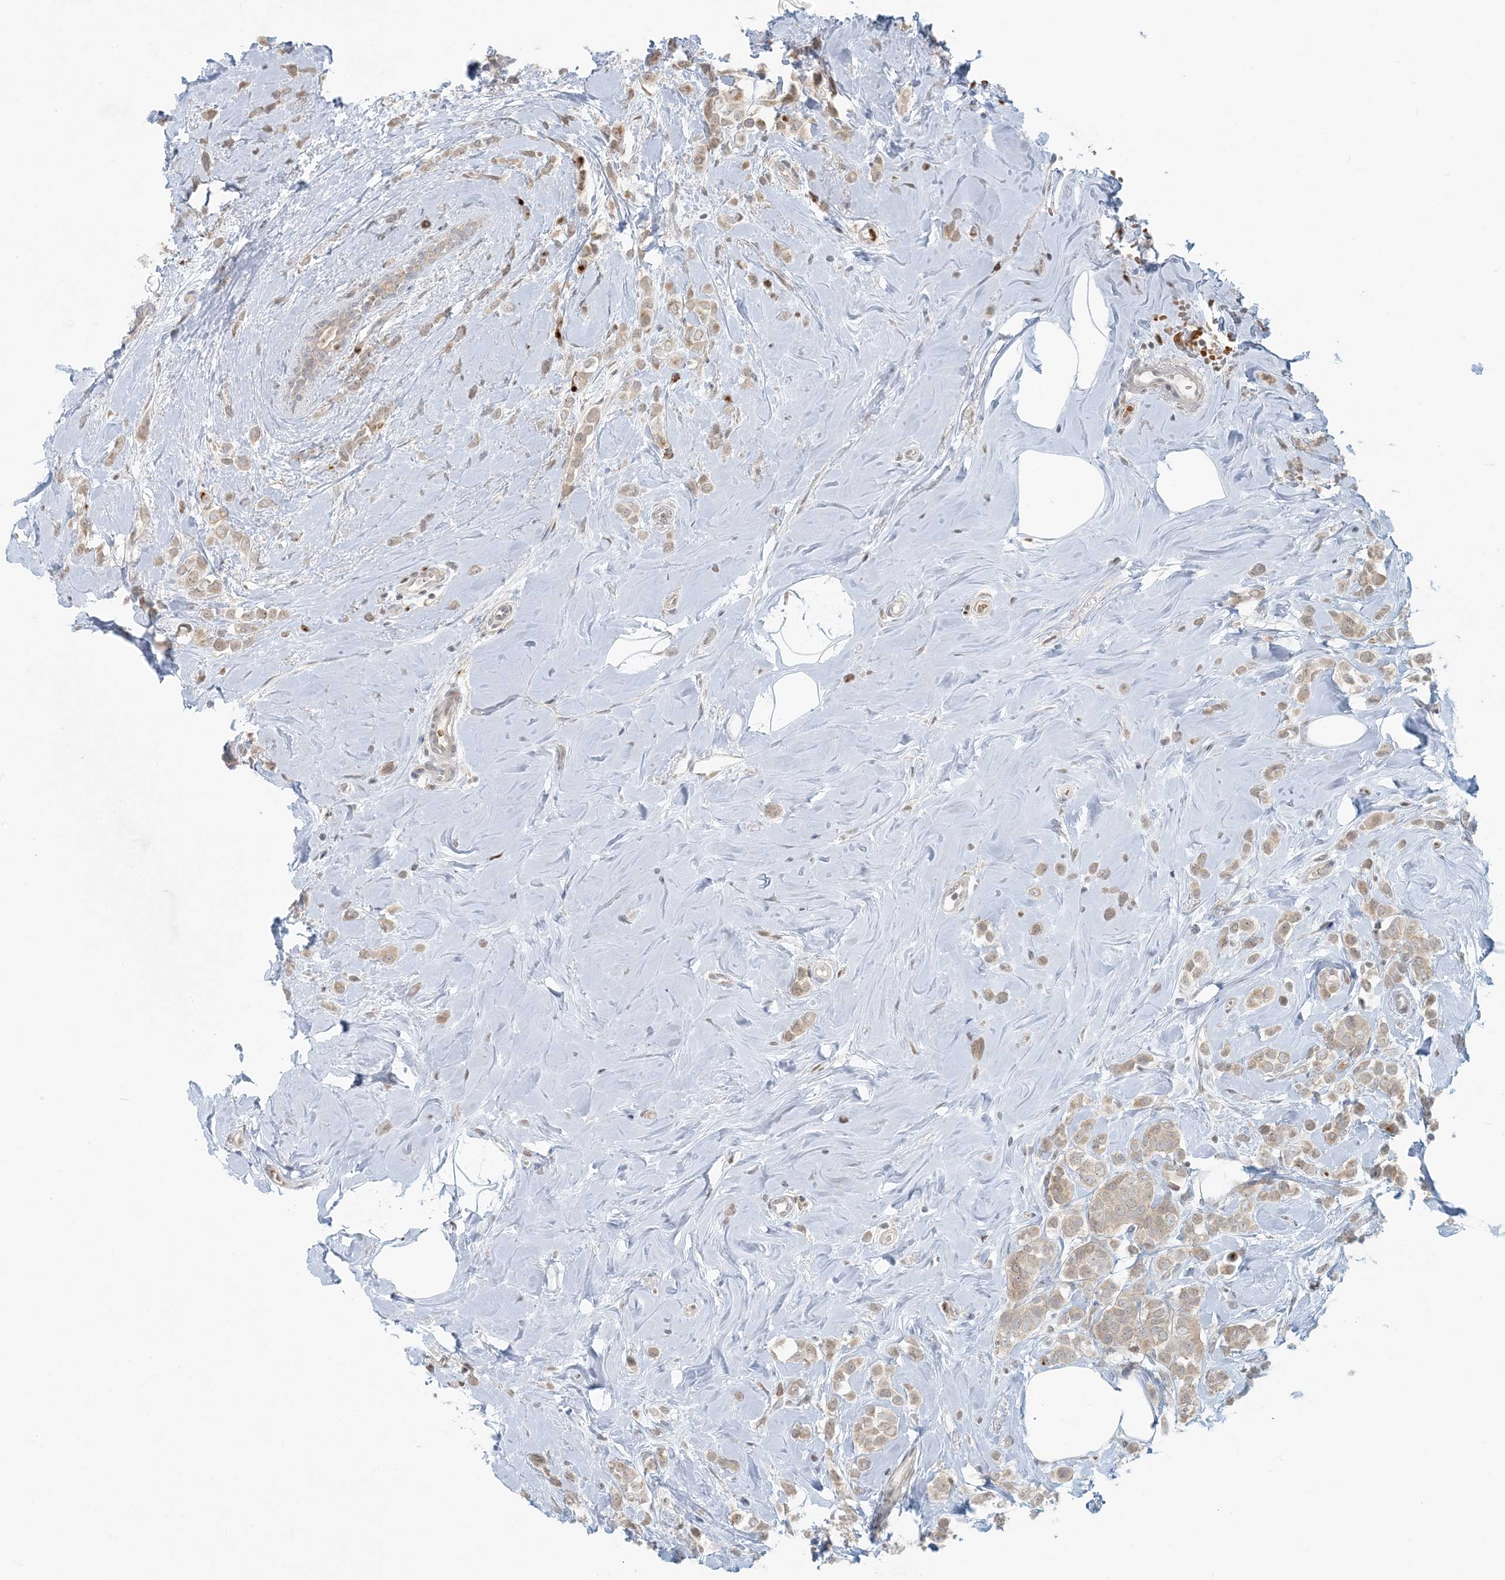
{"staining": {"intensity": "weak", "quantity": ">75%", "location": "cytoplasmic/membranous"}, "tissue": "breast cancer", "cell_type": "Tumor cells", "image_type": "cancer", "snomed": [{"axis": "morphology", "description": "Lobular carcinoma"}, {"axis": "topography", "description": "Breast"}], "caption": "The image reveals a brown stain indicating the presence of a protein in the cytoplasmic/membranous of tumor cells in breast cancer (lobular carcinoma). Using DAB (brown) and hematoxylin (blue) stains, captured at high magnification using brightfield microscopy.", "gene": "CTDNEP1", "patient": {"sex": "female", "age": 47}}